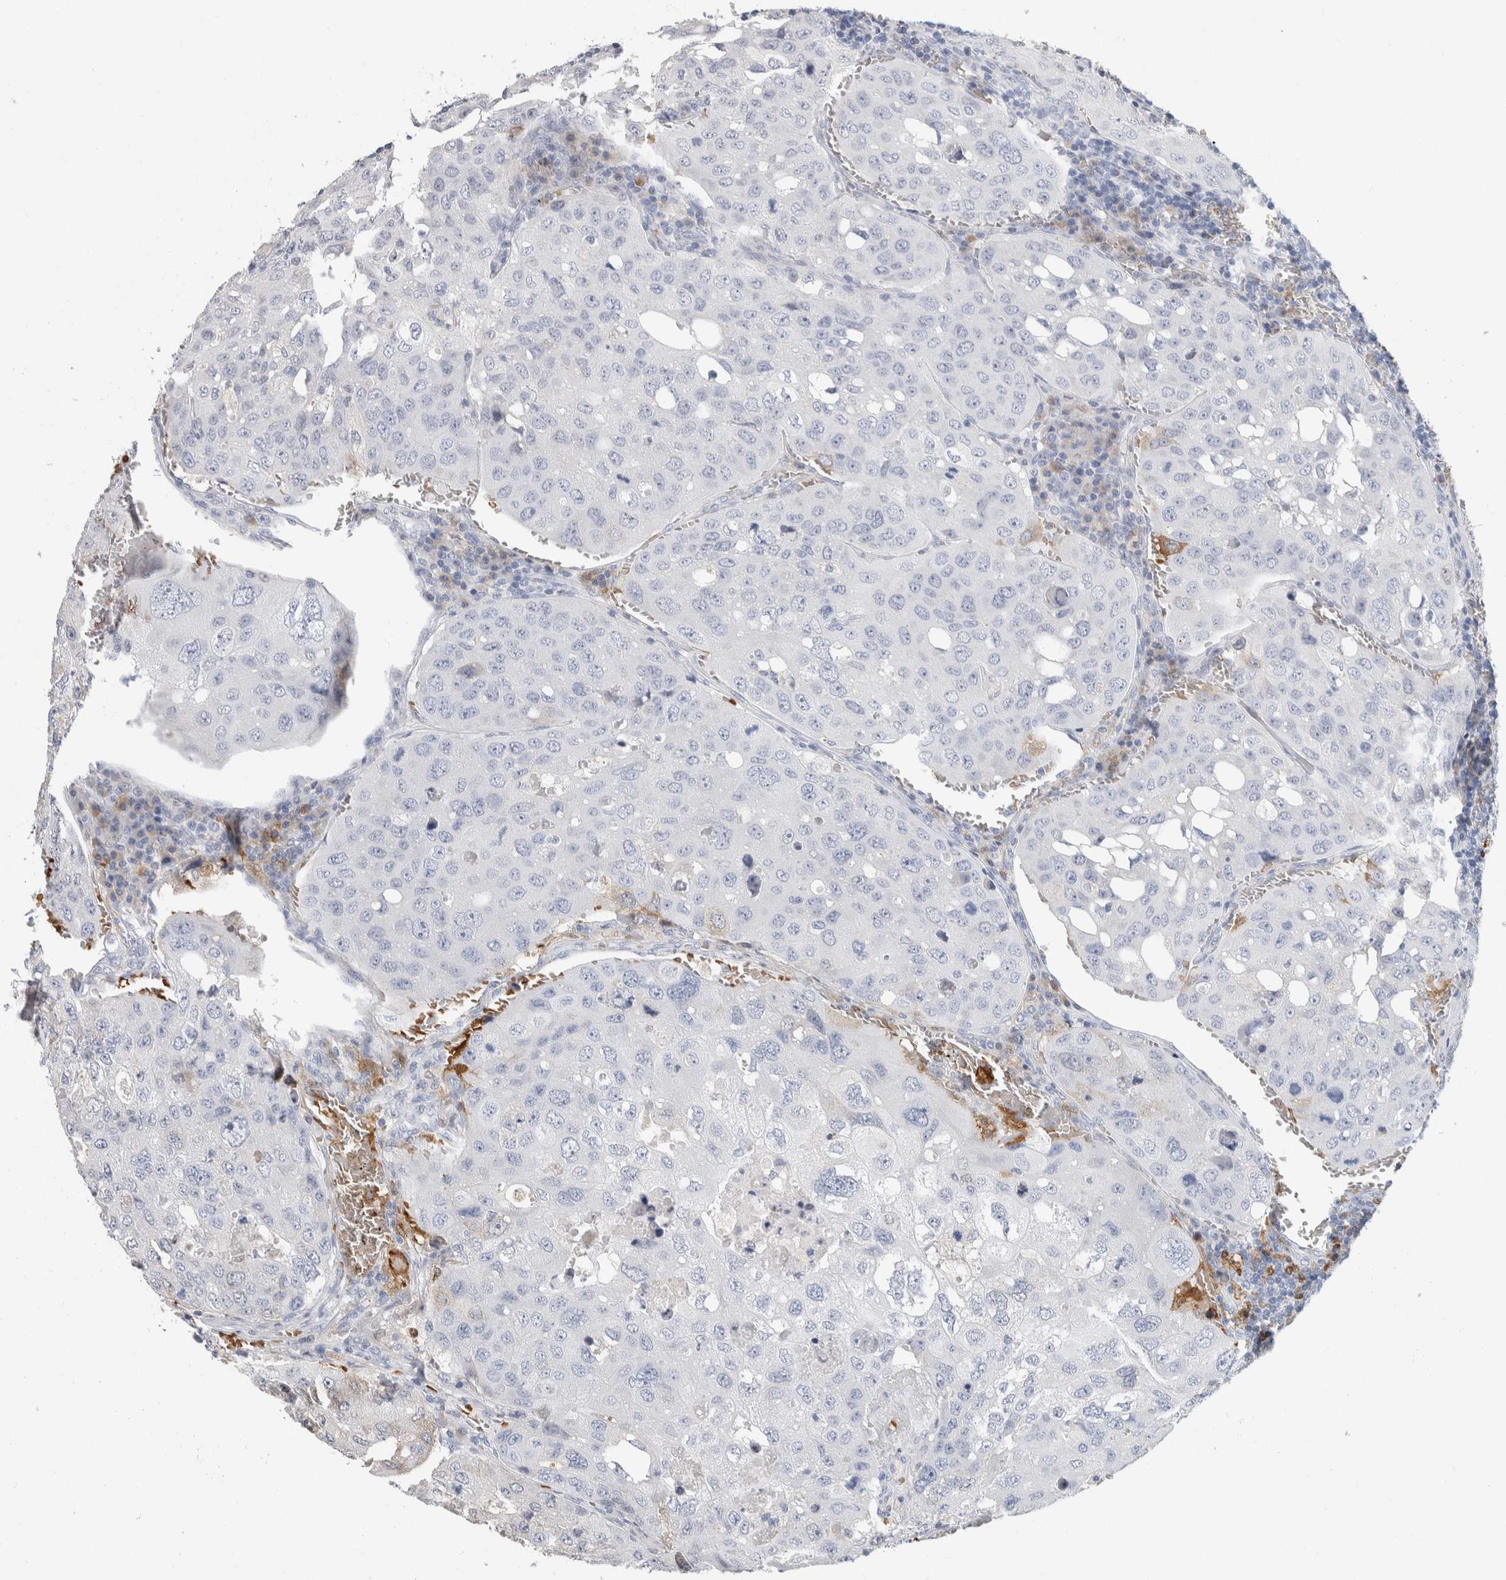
{"staining": {"intensity": "negative", "quantity": "none", "location": "none"}, "tissue": "urothelial cancer", "cell_type": "Tumor cells", "image_type": "cancer", "snomed": [{"axis": "morphology", "description": "Urothelial carcinoma, High grade"}, {"axis": "topography", "description": "Lymph node"}, {"axis": "topography", "description": "Urinary bladder"}], "caption": "This histopathology image is of high-grade urothelial carcinoma stained with IHC to label a protein in brown with the nuclei are counter-stained blue. There is no expression in tumor cells.", "gene": "CA1", "patient": {"sex": "male", "age": 51}}